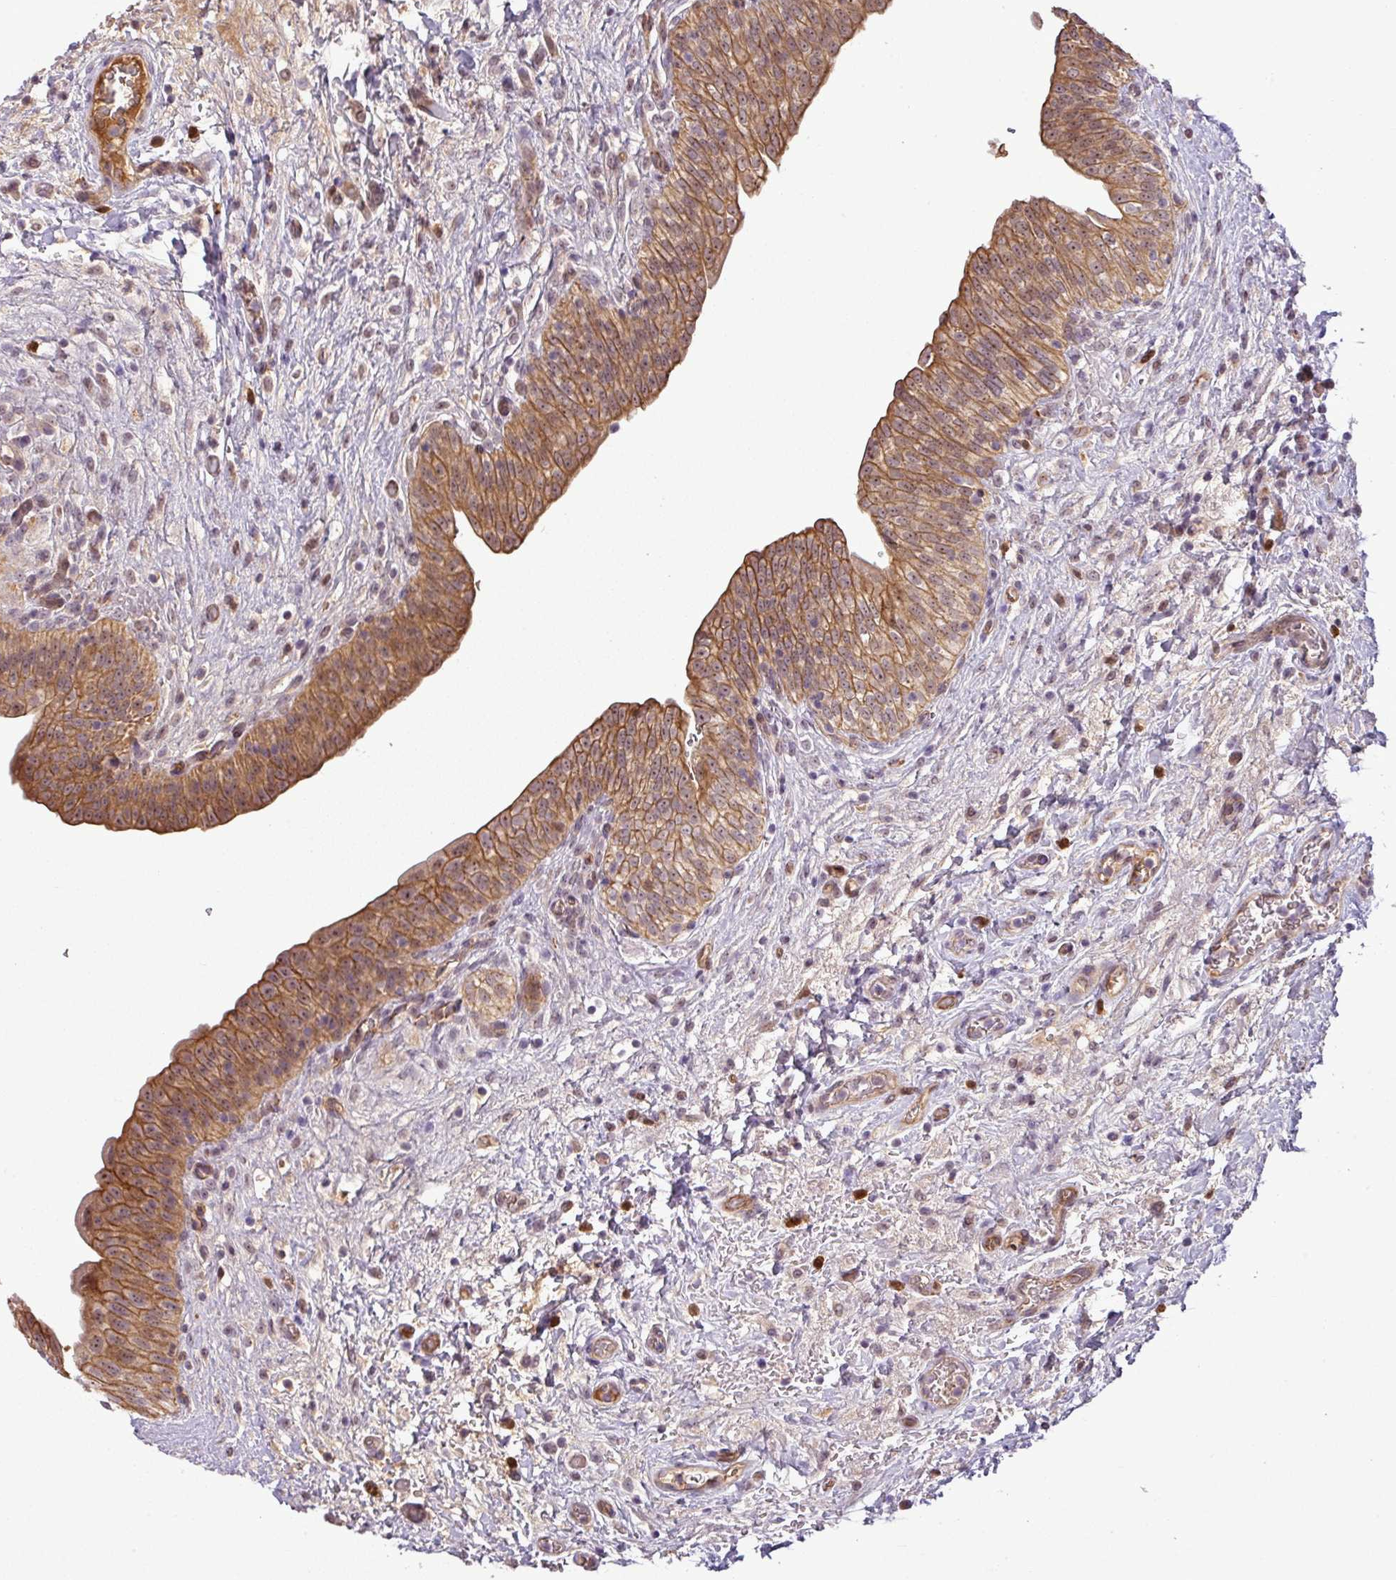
{"staining": {"intensity": "moderate", "quantity": ">75%", "location": "cytoplasmic/membranous,nuclear"}, "tissue": "urinary bladder", "cell_type": "Urothelial cells", "image_type": "normal", "snomed": [{"axis": "morphology", "description": "Normal tissue, NOS"}, {"axis": "topography", "description": "Urinary bladder"}], "caption": "Urothelial cells demonstrate medium levels of moderate cytoplasmic/membranous,nuclear expression in about >75% of cells in unremarkable urinary bladder. The protein of interest is stained brown, and the nuclei are stained in blue (DAB IHC with brightfield microscopy, high magnification).", "gene": "PCDH1", "patient": {"sex": "male", "age": 69}}